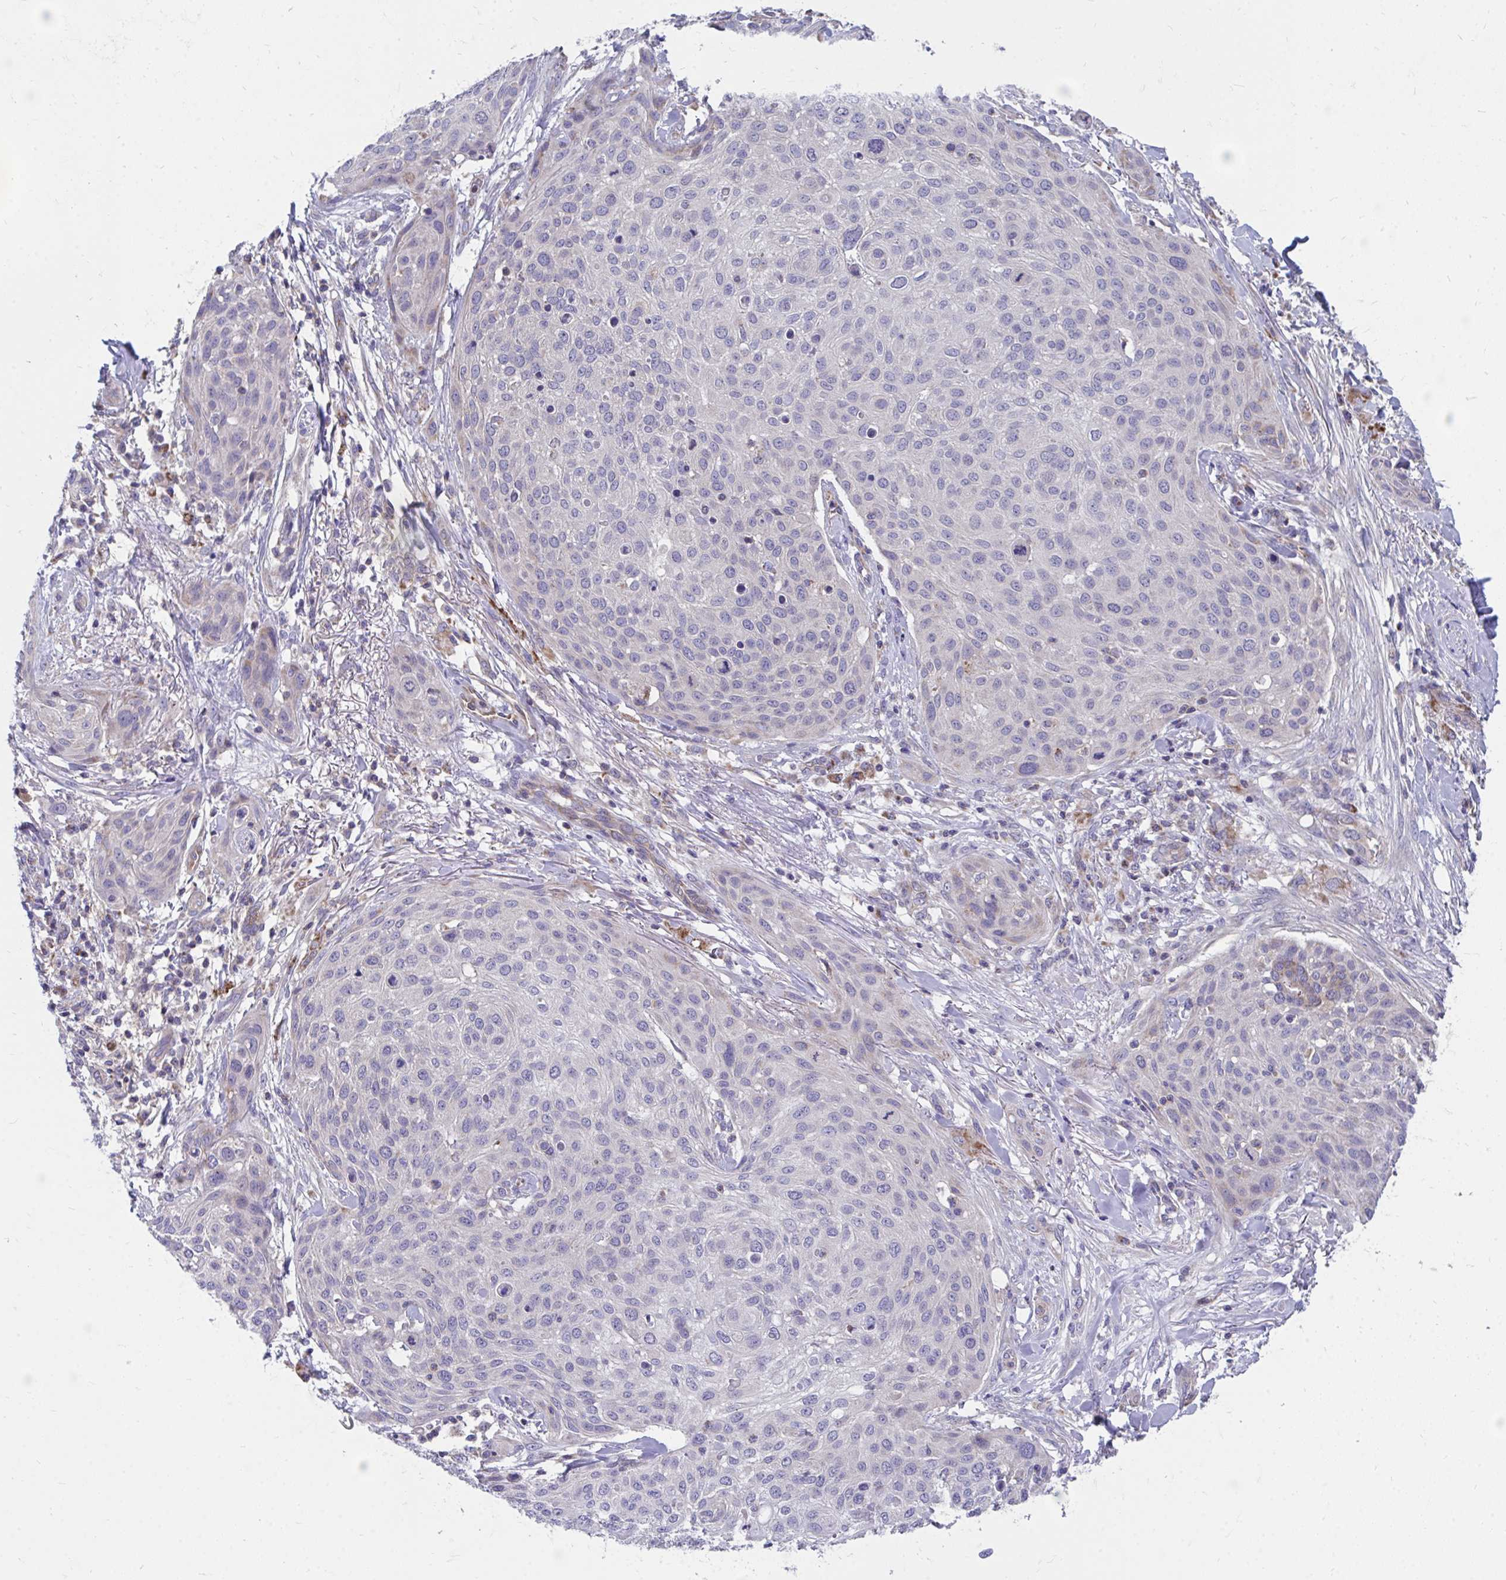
{"staining": {"intensity": "negative", "quantity": "none", "location": "none"}, "tissue": "skin cancer", "cell_type": "Tumor cells", "image_type": "cancer", "snomed": [{"axis": "morphology", "description": "Squamous cell carcinoma, NOS"}, {"axis": "topography", "description": "Skin"}], "caption": "Protein analysis of squamous cell carcinoma (skin) reveals no significant staining in tumor cells.", "gene": "FHIP1B", "patient": {"sex": "female", "age": 87}}